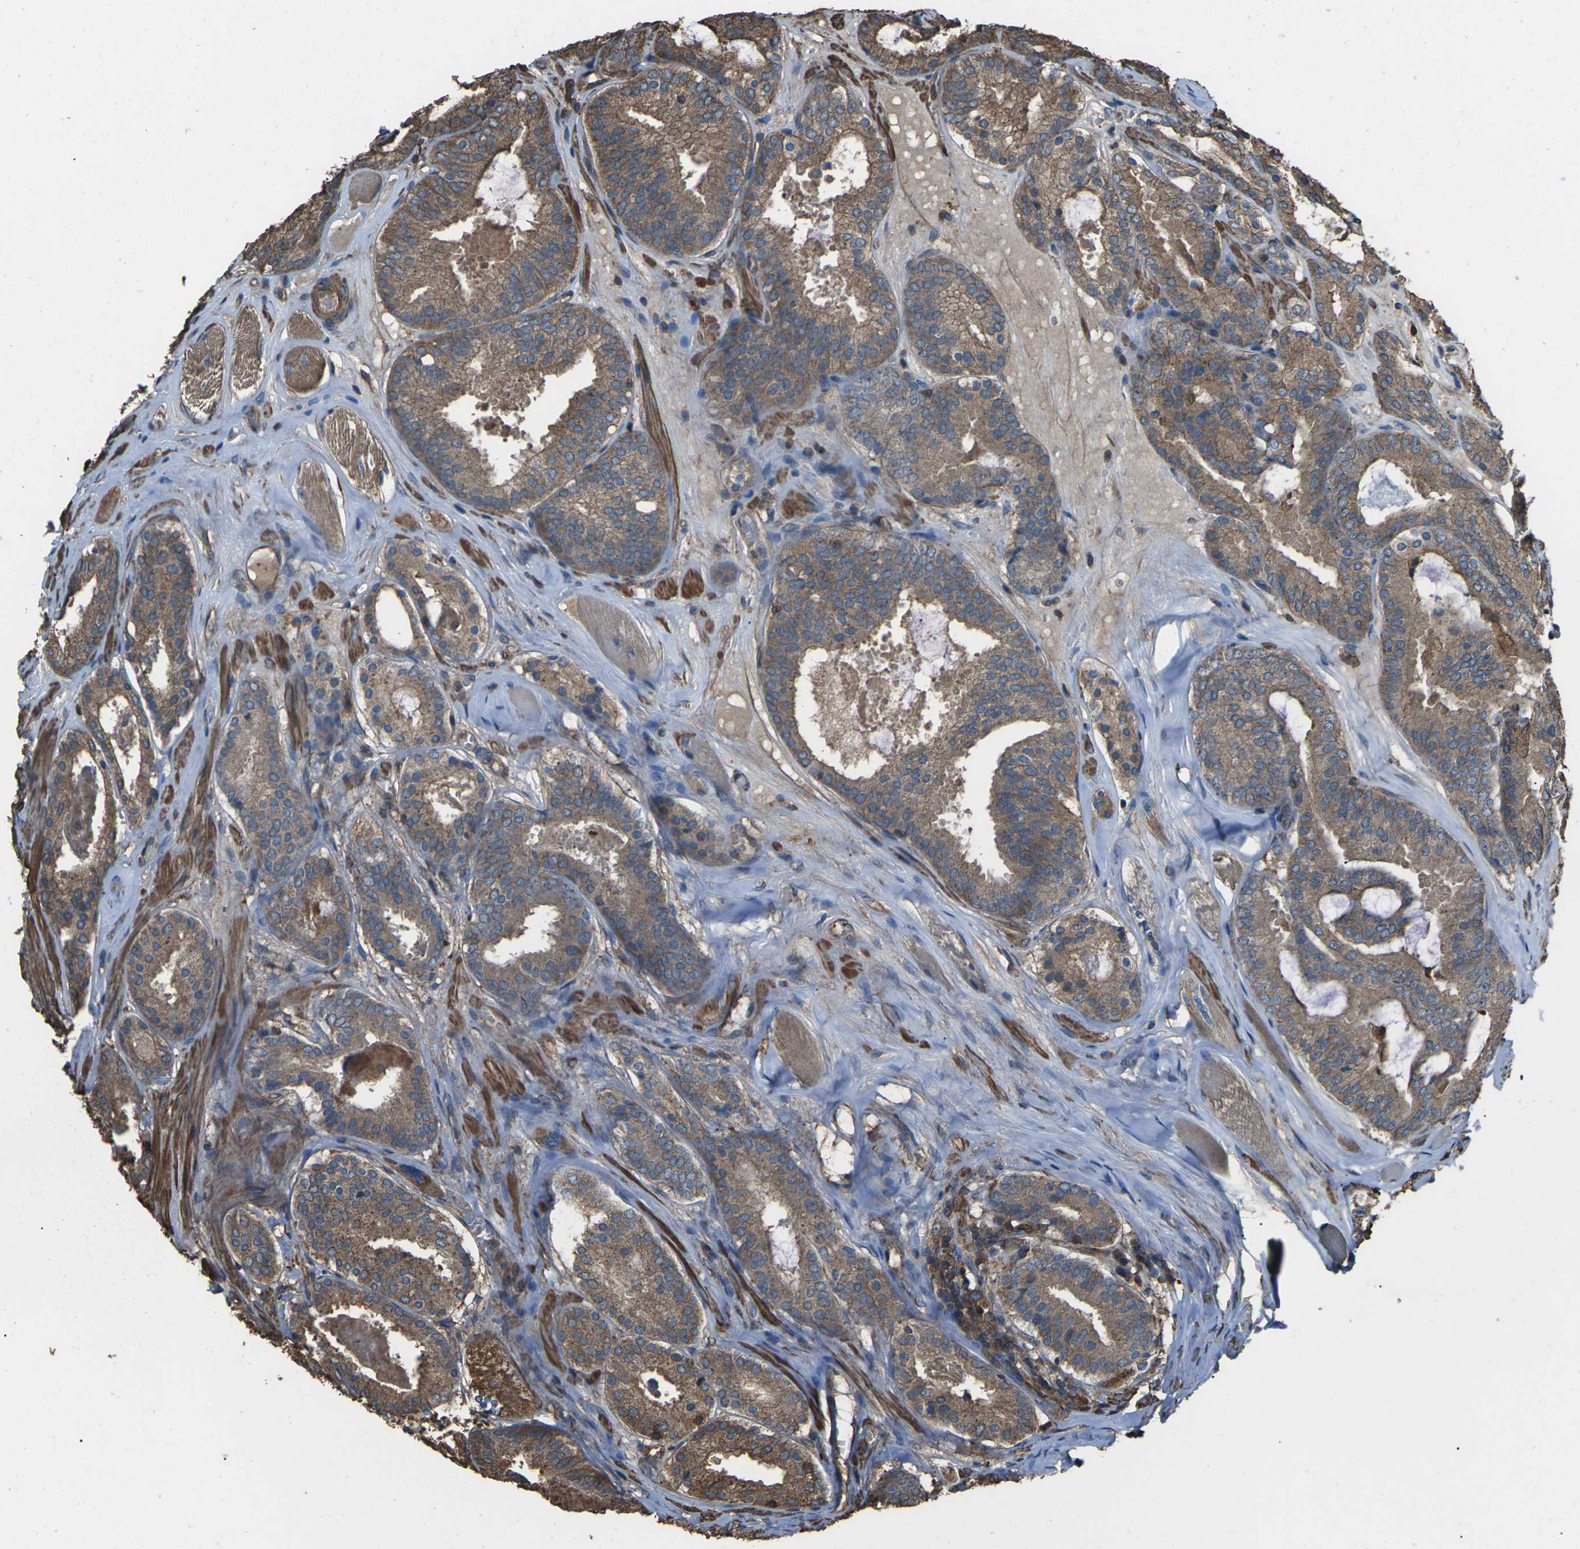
{"staining": {"intensity": "moderate", "quantity": ">75%", "location": "cytoplasmic/membranous"}, "tissue": "prostate cancer", "cell_type": "Tumor cells", "image_type": "cancer", "snomed": [{"axis": "morphology", "description": "Adenocarcinoma, Low grade"}, {"axis": "topography", "description": "Prostate"}], "caption": "Moderate cytoplasmic/membranous protein expression is seen in approximately >75% of tumor cells in low-grade adenocarcinoma (prostate).", "gene": "DHPS", "patient": {"sex": "male", "age": 69}}